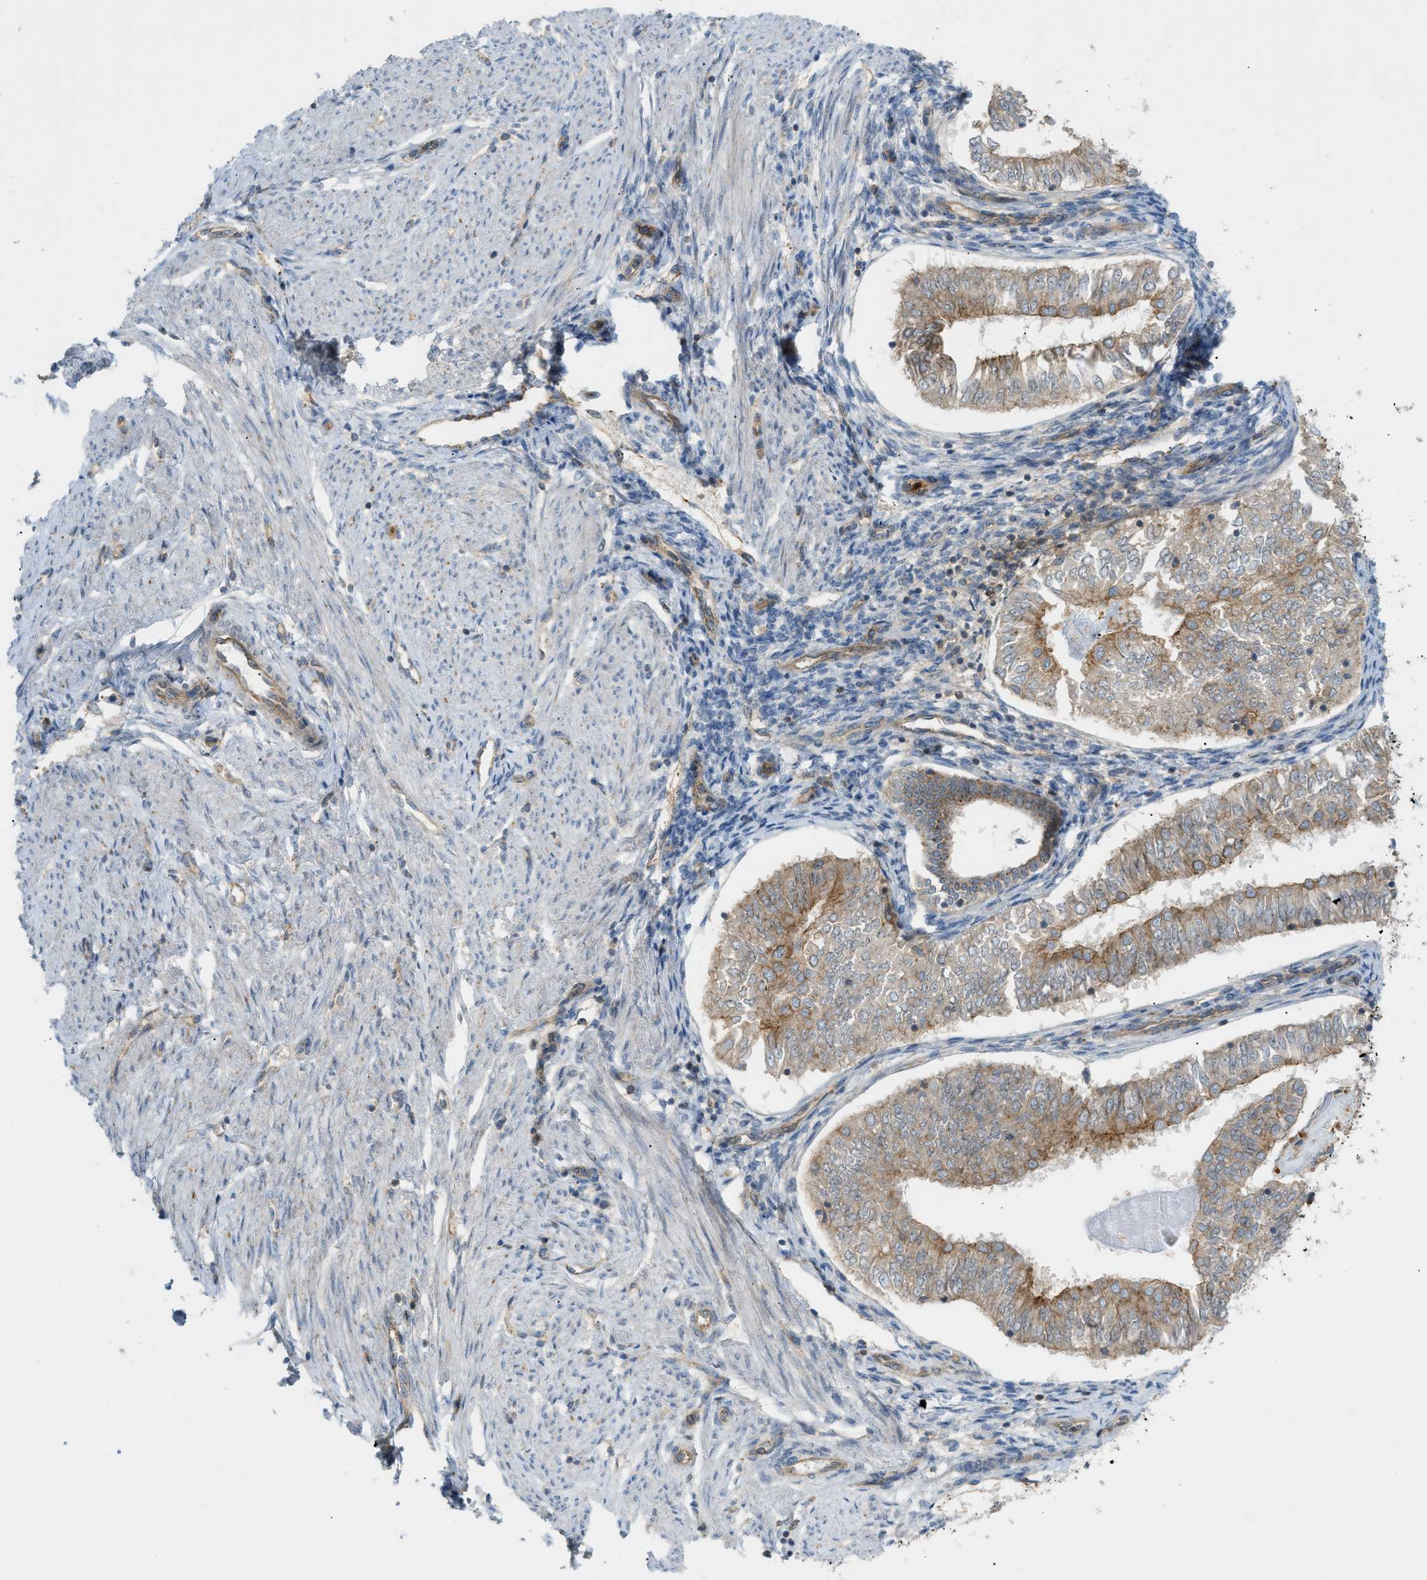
{"staining": {"intensity": "moderate", "quantity": "25%-75%", "location": "cytoplasmic/membranous"}, "tissue": "endometrial cancer", "cell_type": "Tumor cells", "image_type": "cancer", "snomed": [{"axis": "morphology", "description": "Adenocarcinoma, NOS"}, {"axis": "topography", "description": "Endometrium"}], "caption": "Immunohistochemistry histopathology image of human adenocarcinoma (endometrial) stained for a protein (brown), which exhibits medium levels of moderate cytoplasmic/membranous positivity in about 25%-75% of tumor cells.", "gene": "GRK6", "patient": {"sex": "female", "age": 53}}